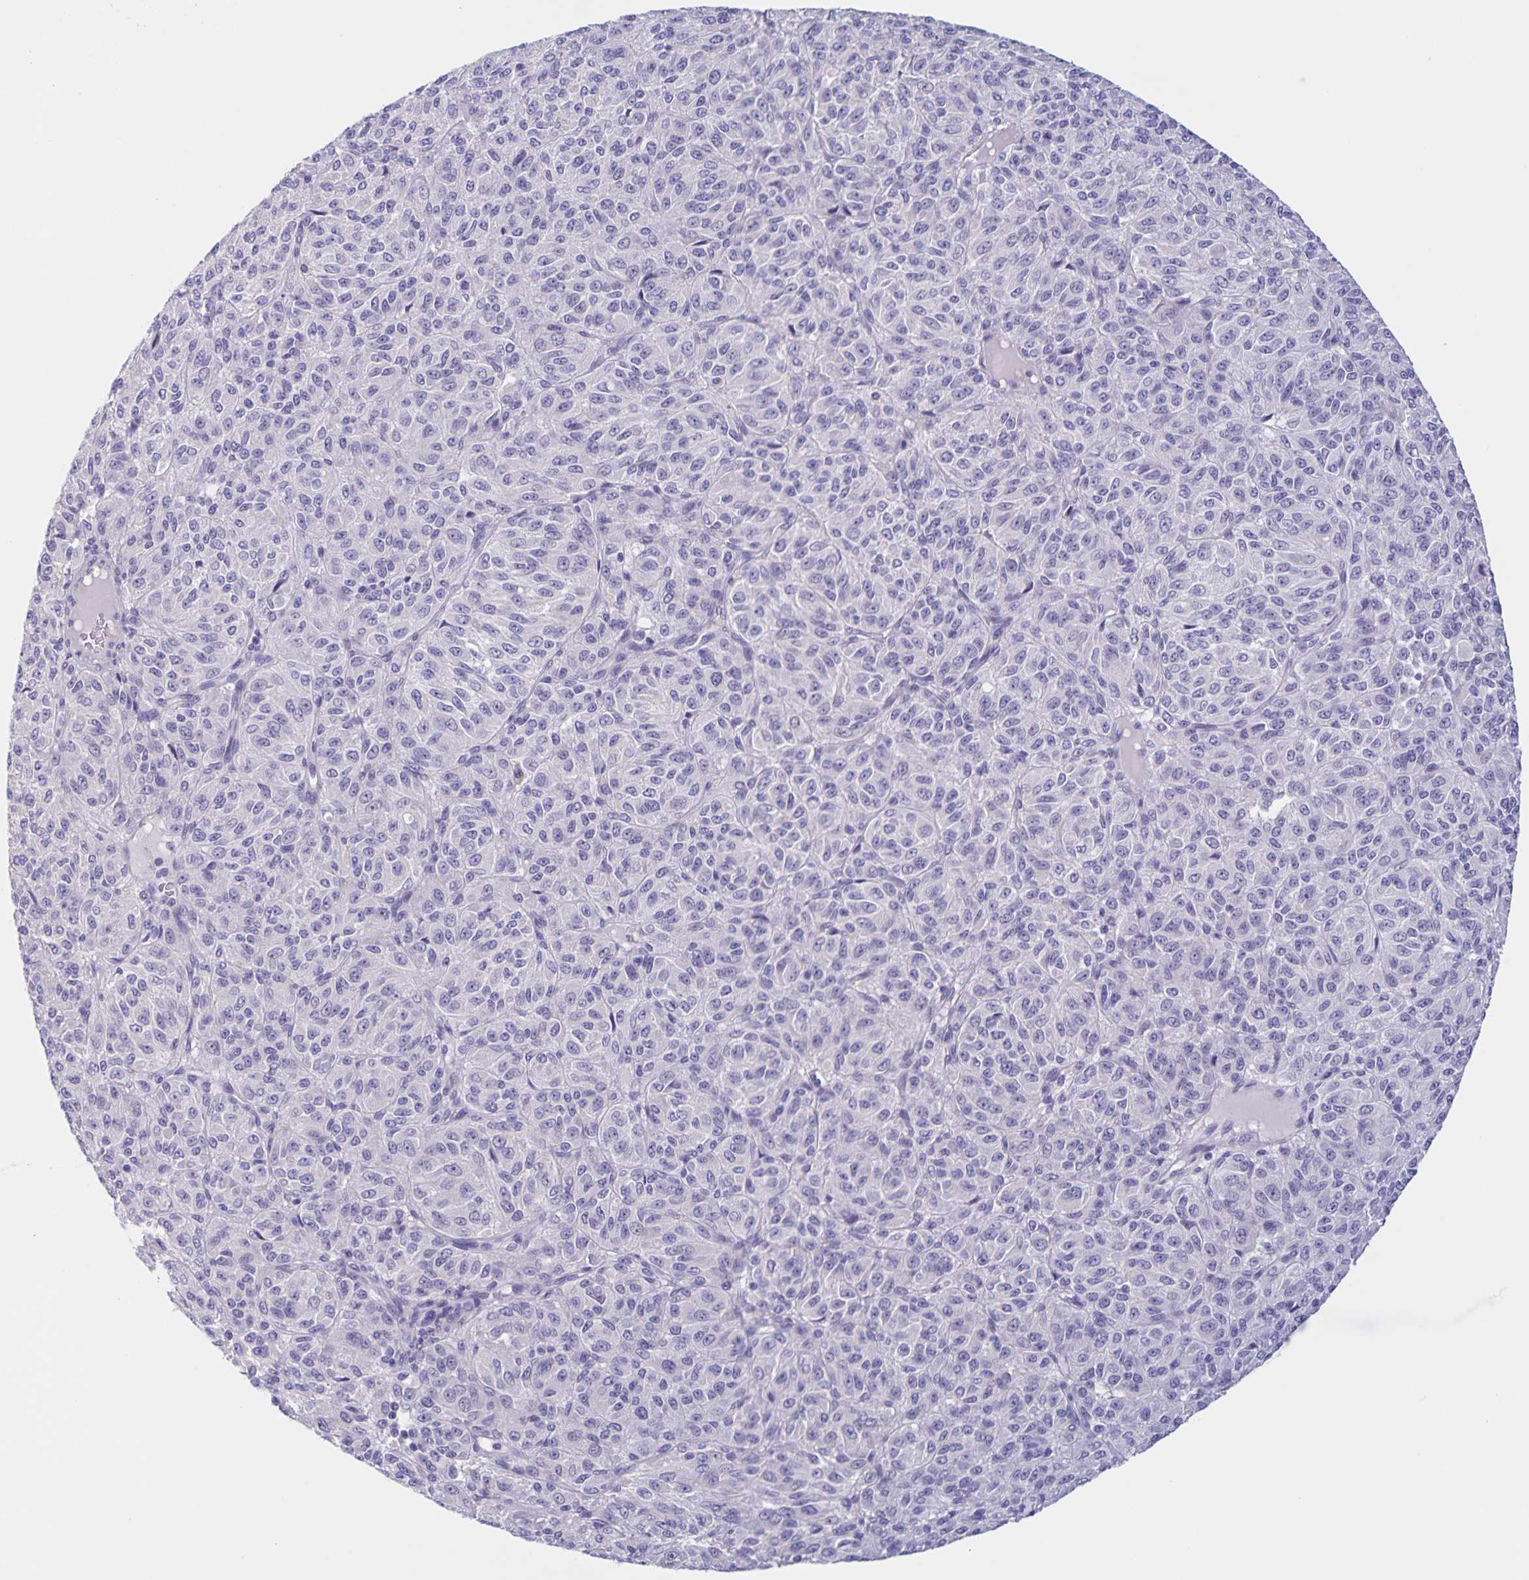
{"staining": {"intensity": "negative", "quantity": "none", "location": "none"}, "tissue": "melanoma", "cell_type": "Tumor cells", "image_type": "cancer", "snomed": [{"axis": "morphology", "description": "Malignant melanoma, Metastatic site"}, {"axis": "topography", "description": "Brain"}], "caption": "This is a micrograph of immunohistochemistry staining of malignant melanoma (metastatic site), which shows no staining in tumor cells. (Brightfield microscopy of DAB immunohistochemistry (IHC) at high magnification).", "gene": "DMGDH", "patient": {"sex": "female", "age": 56}}